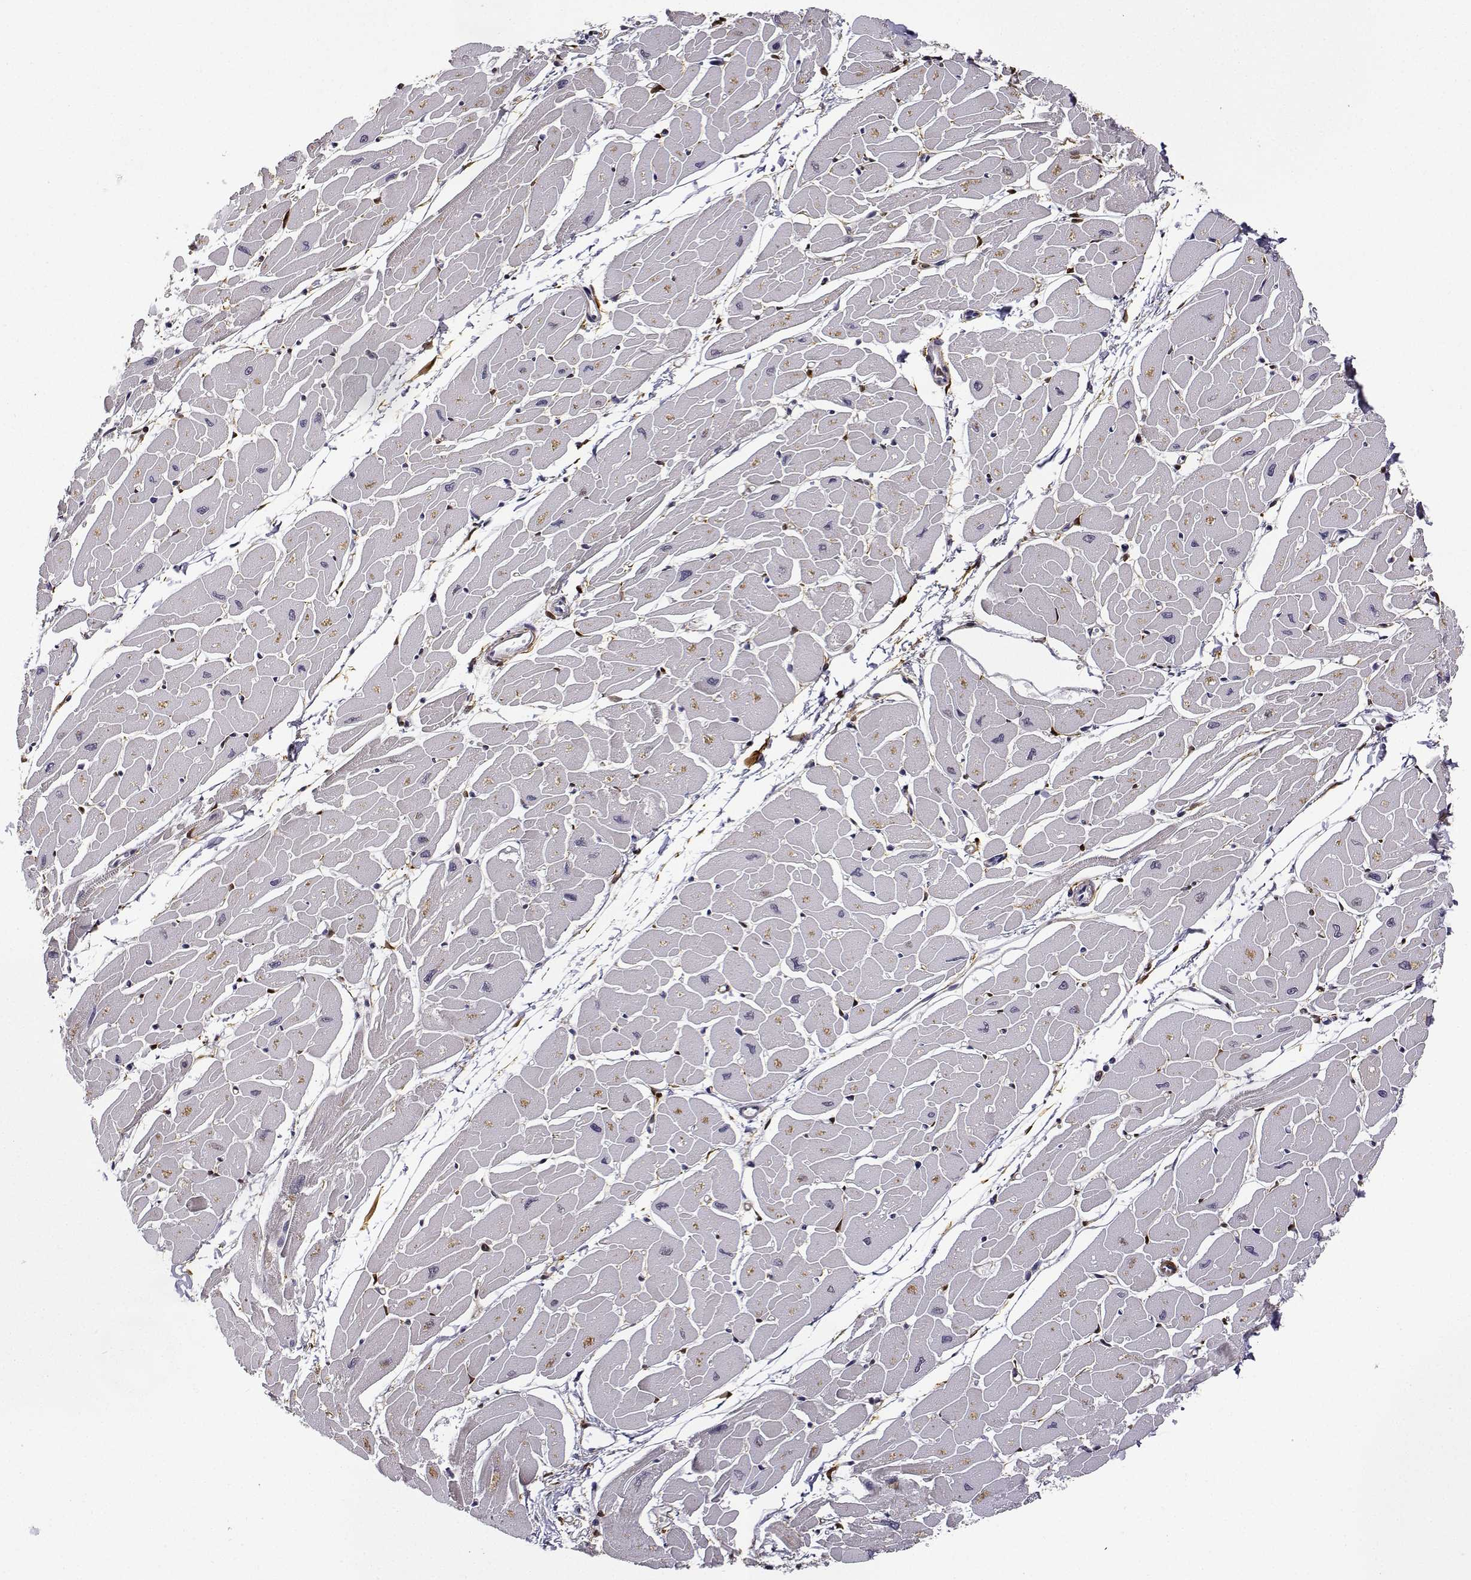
{"staining": {"intensity": "negative", "quantity": "none", "location": "none"}, "tissue": "heart muscle", "cell_type": "Cardiomyocytes", "image_type": "normal", "snomed": [{"axis": "morphology", "description": "Normal tissue, NOS"}, {"axis": "topography", "description": "Heart"}], "caption": "Normal heart muscle was stained to show a protein in brown. There is no significant expression in cardiomyocytes. (DAB immunohistochemistry, high magnification).", "gene": "PHGDH", "patient": {"sex": "male", "age": 57}}